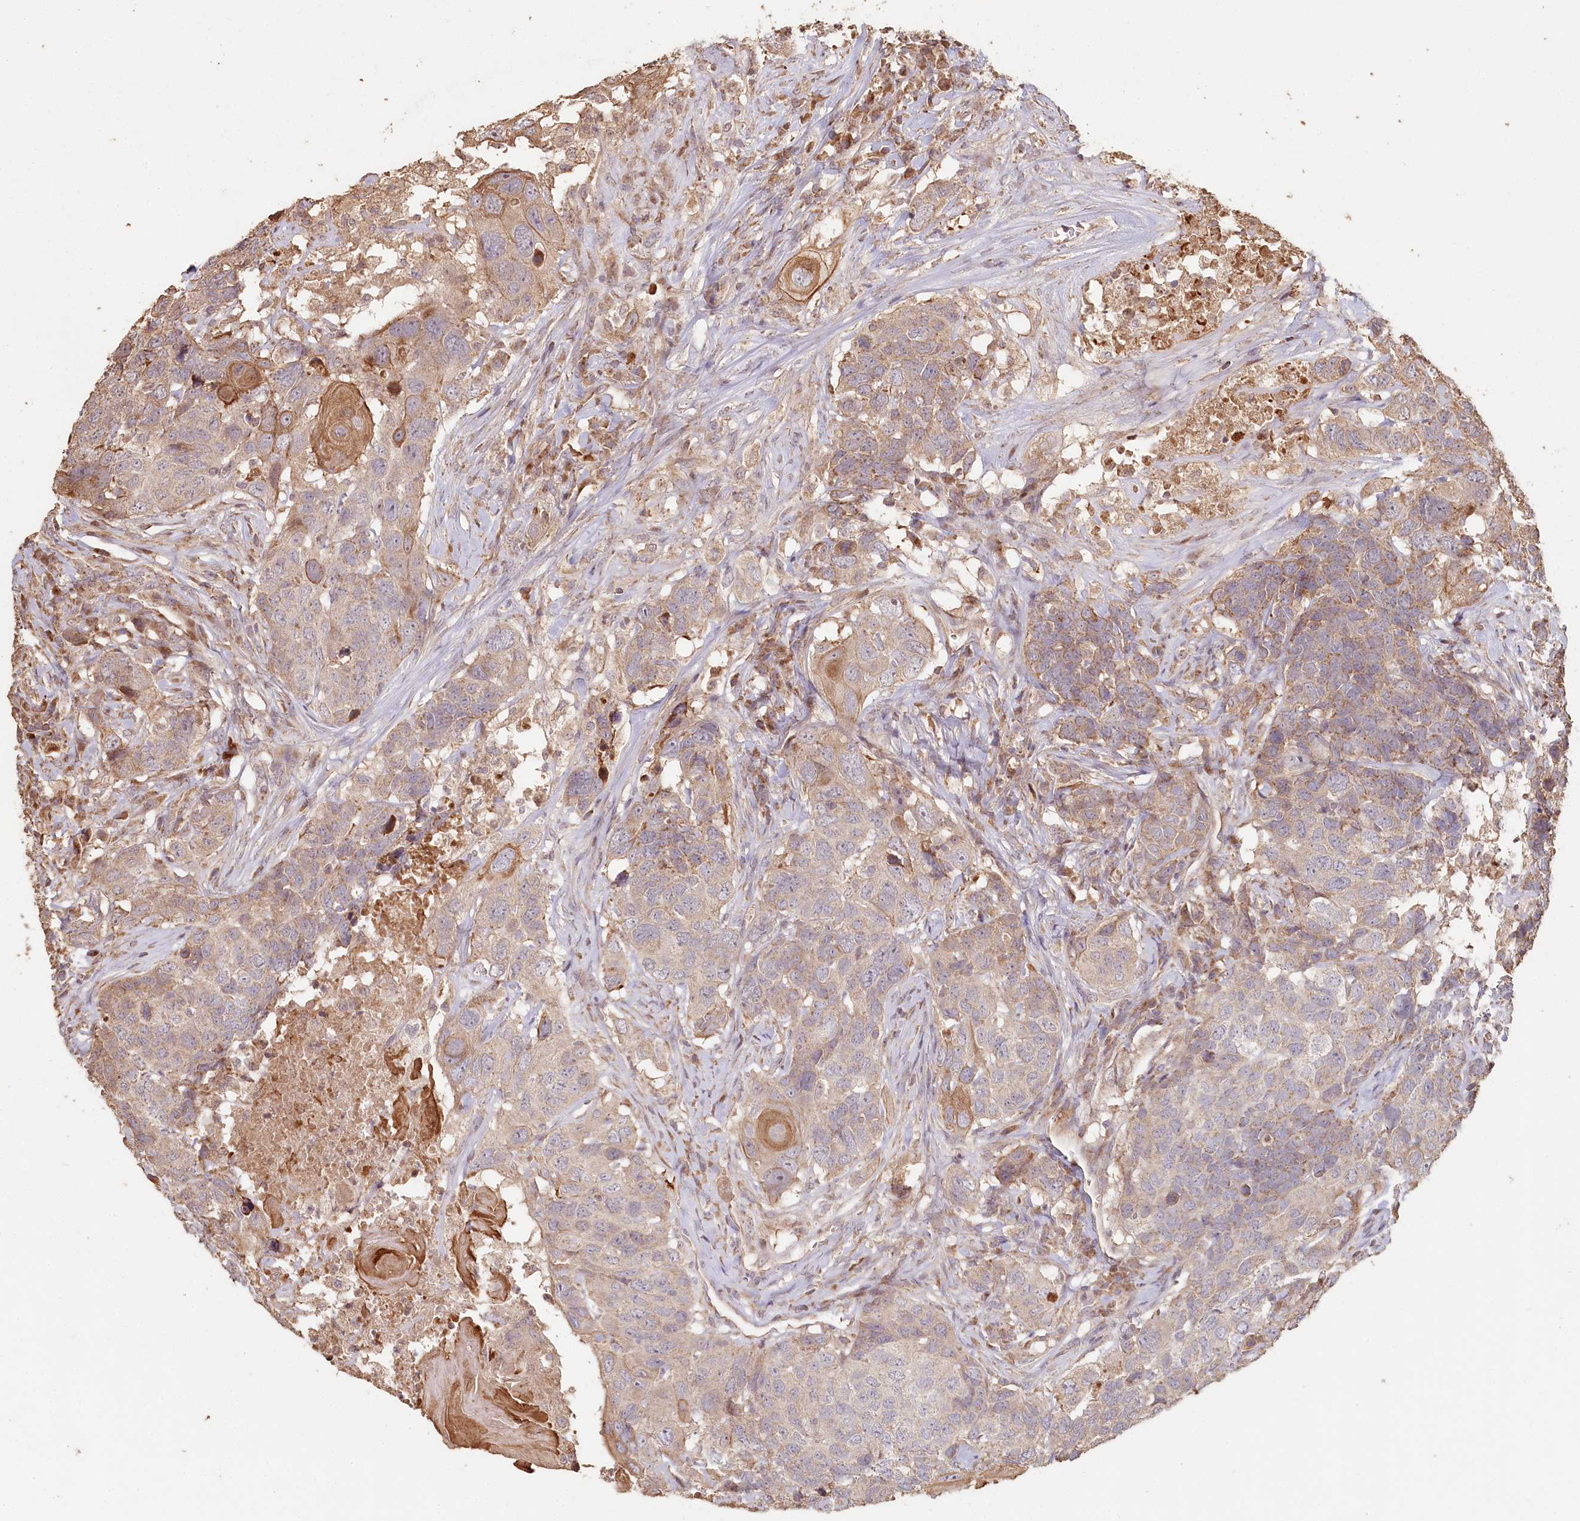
{"staining": {"intensity": "moderate", "quantity": "<25%", "location": "cytoplasmic/membranous"}, "tissue": "head and neck cancer", "cell_type": "Tumor cells", "image_type": "cancer", "snomed": [{"axis": "morphology", "description": "Squamous cell carcinoma, NOS"}, {"axis": "topography", "description": "Head-Neck"}], "caption": "Immunohistochemical staining of human head and neck cancer reveals moderate cytoplasmic/membranous protein staining in approximately <25% of tumor cells.", "gene": "HAL", "patient": {"sex": "male", "age": 66}}